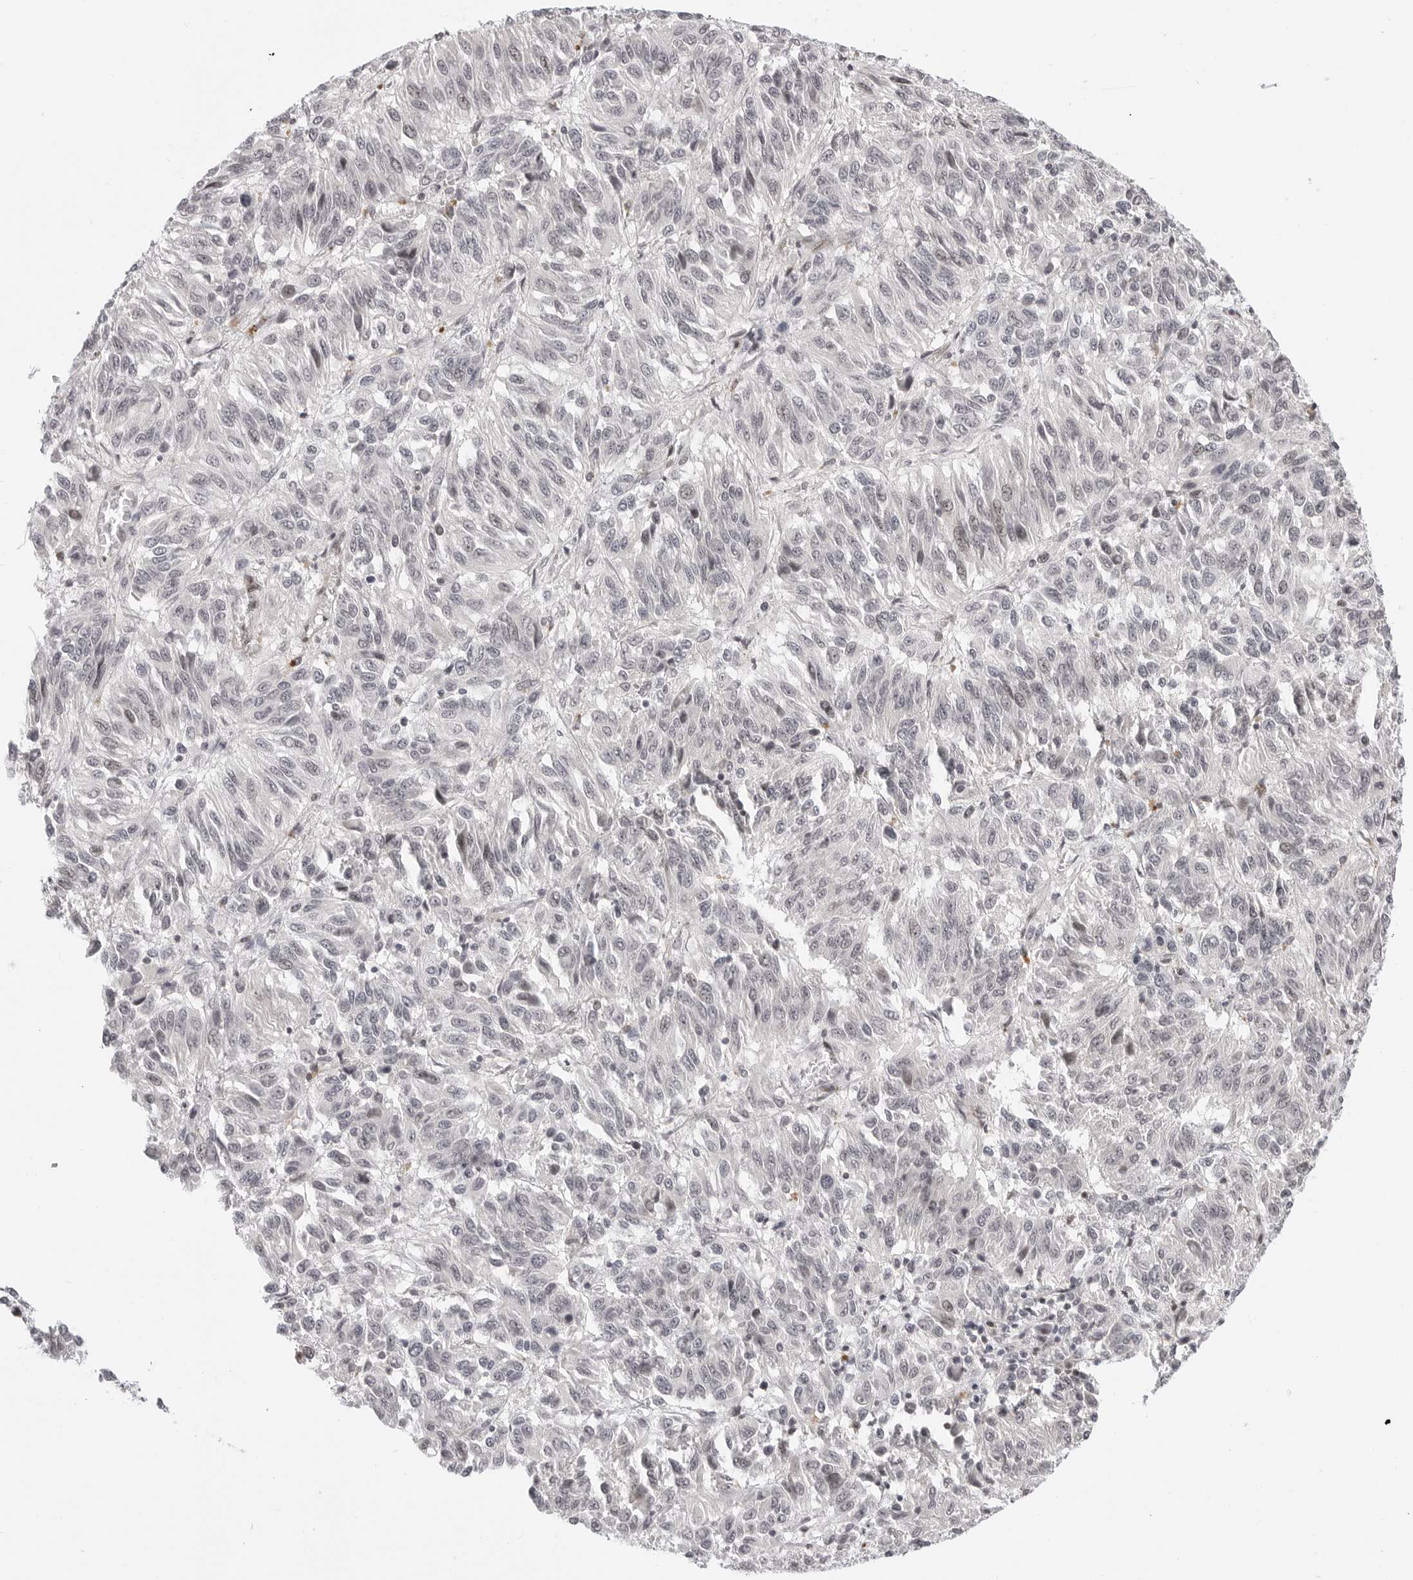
{"staining": {"intensity": "negative", "quantity": "none", "location": "none"}, "tissue": "melanoma", "cell_type": "Tumor cells", "image_type": "cancer", "snomed": [{"axis": "morphology", "description": "Malignant melanoma, Metastatic site"}, {"axis": "topography", "description": "Lung"}], "caption": "Immunohistochemistry (IHC) image of neoplastic tissue: human melanoma stained with DAB (3,3'-diaminobenzidine) reveals no significant protein expression in tumor cells. The staining was performed using DAB (3,3'-diaminobenzidine) to visualize the protein expression in brown, while the nuclei were stained in blue with hematoxylin (Magnification: 20x).", "gene": "C8orf33", "patient": {"sex": "male", "age": 64}}